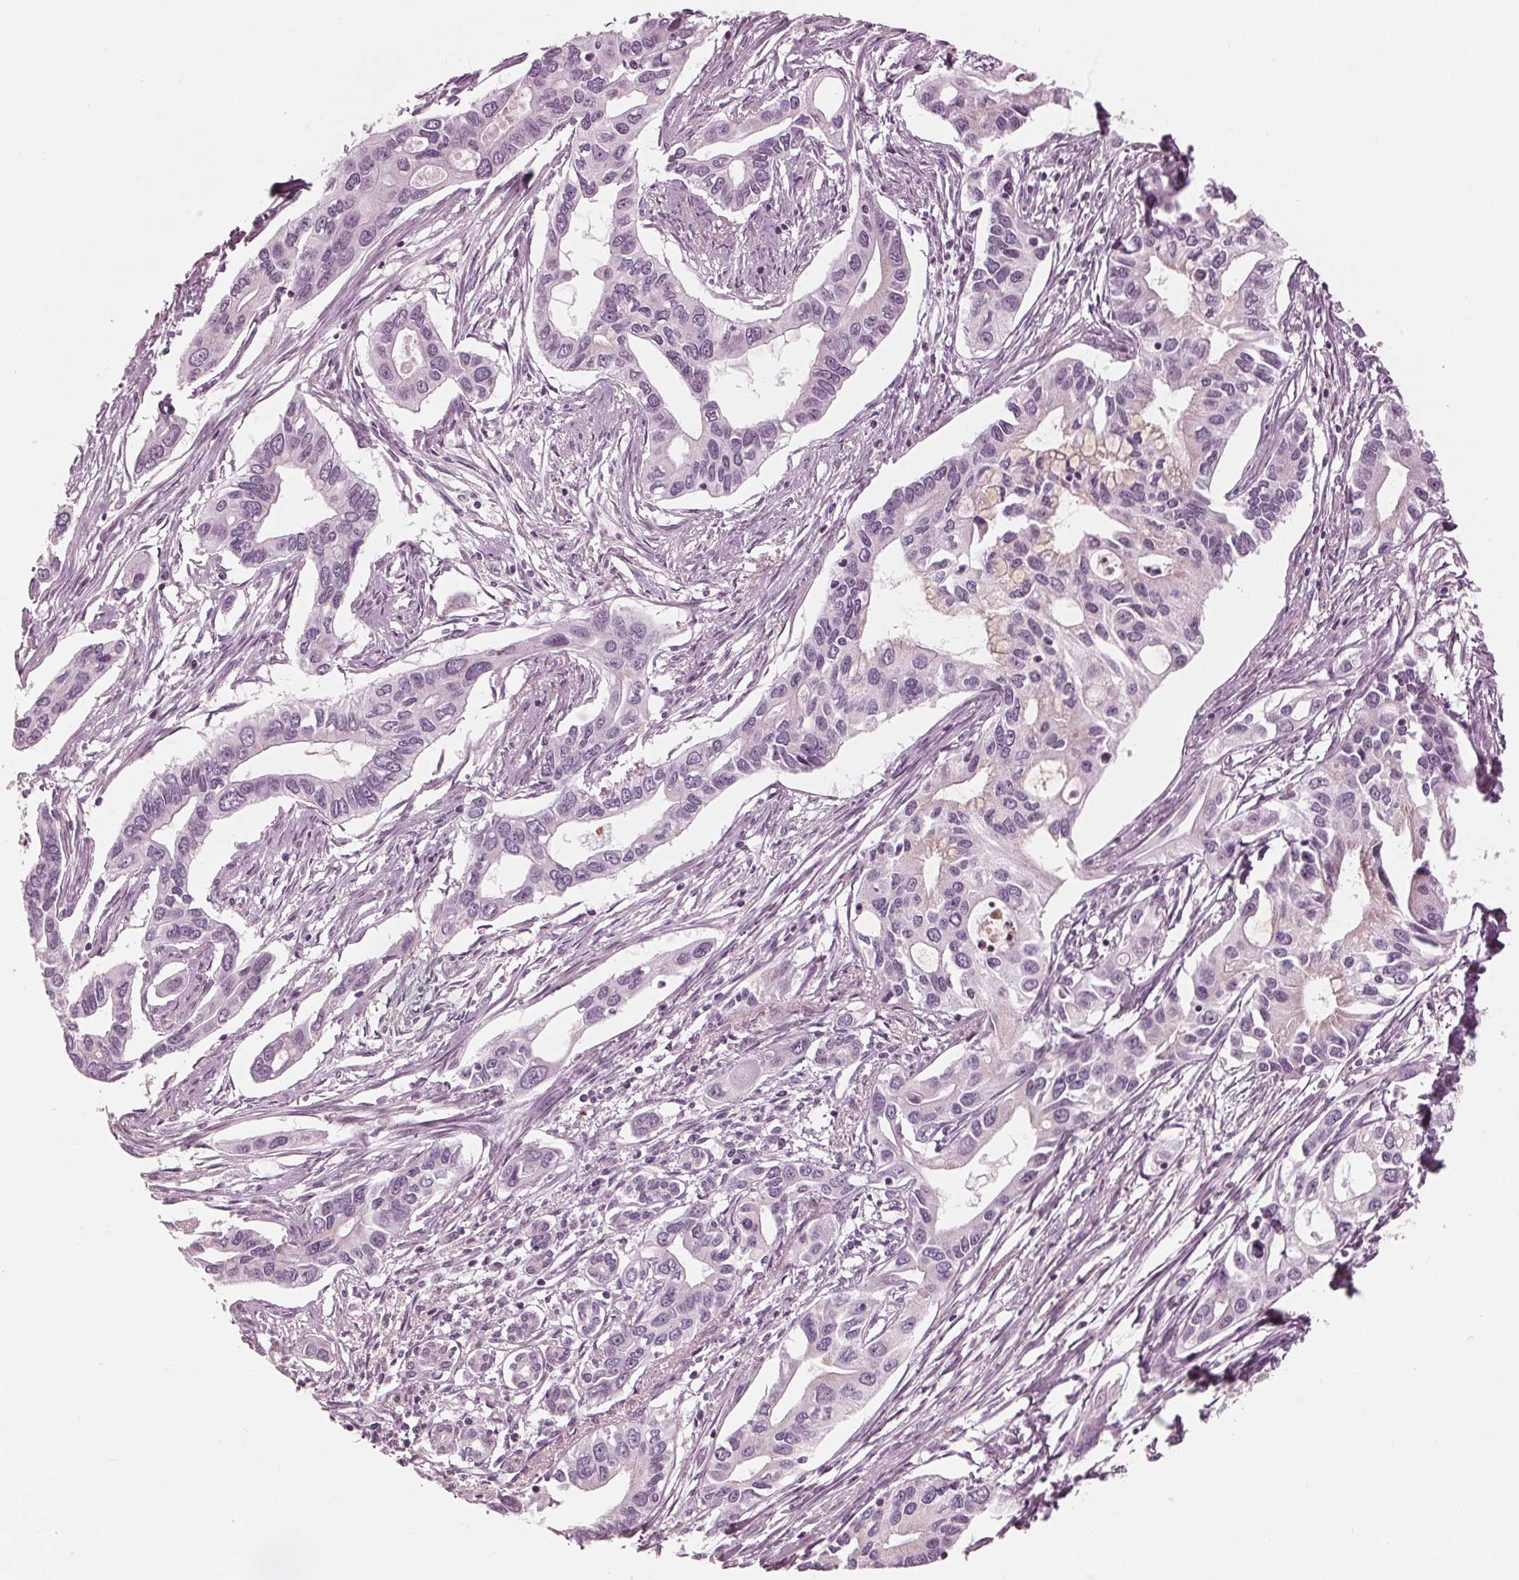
{"staining": {"intensity": "negative", "quantity": "none", "location": "none"}, "tissue": "pancreatic cancer", "cell_type": "Tumor cells", "image_type": "cancer", "snomed": [{"axis": "morphology", "description": "Adenocarcinoma, NOS"}, {"axis": "topography", "description": "Pancreas"}], "caption": "Tumor cells show no significant protein expression in adenocarcinoma (pancreatic).", "gene": "CLN6", "patient": {"sex": "male", "age": 60}}